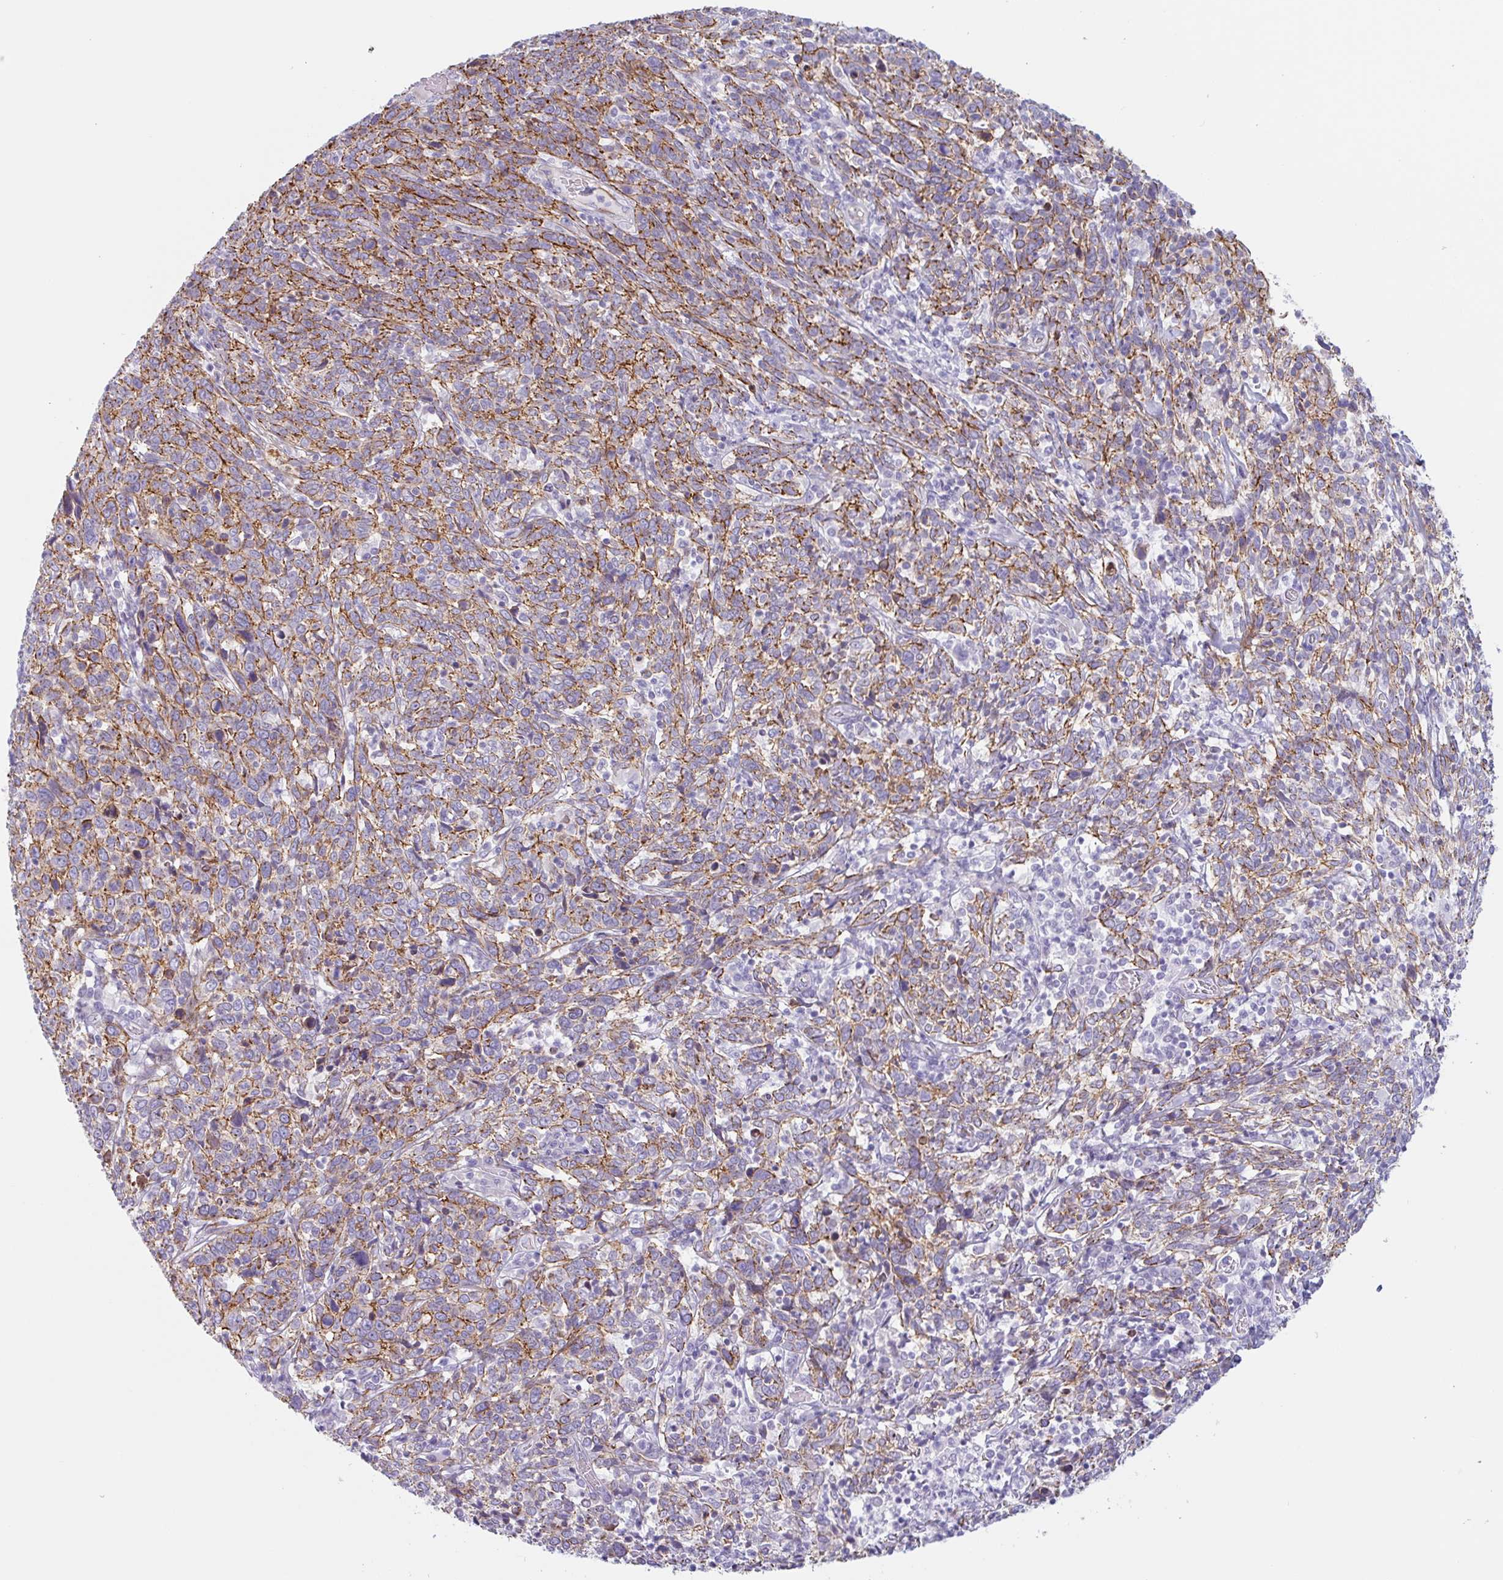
{"staining": {"intensity": "moderate", "quantity": ">75%", "location": "cytoplasmic/membranous"}, "tissue": "cervical cancer", "cell_type": "Tumor cells", "image_type": "cancer", "snomed": [{"axis": "morphology", "description": "Squamous cell carcinoma, NOS"}, {"axis": "topography", "description": "Cervix"}], "caption": "A brown stain highlights moderate cytoplasmic/membranous expression of a protein in cervical cancer (squamous cell carcinoma) tumor cells.", "gene": "MYH10", "patient": {"sex": "female", "age": 46}}